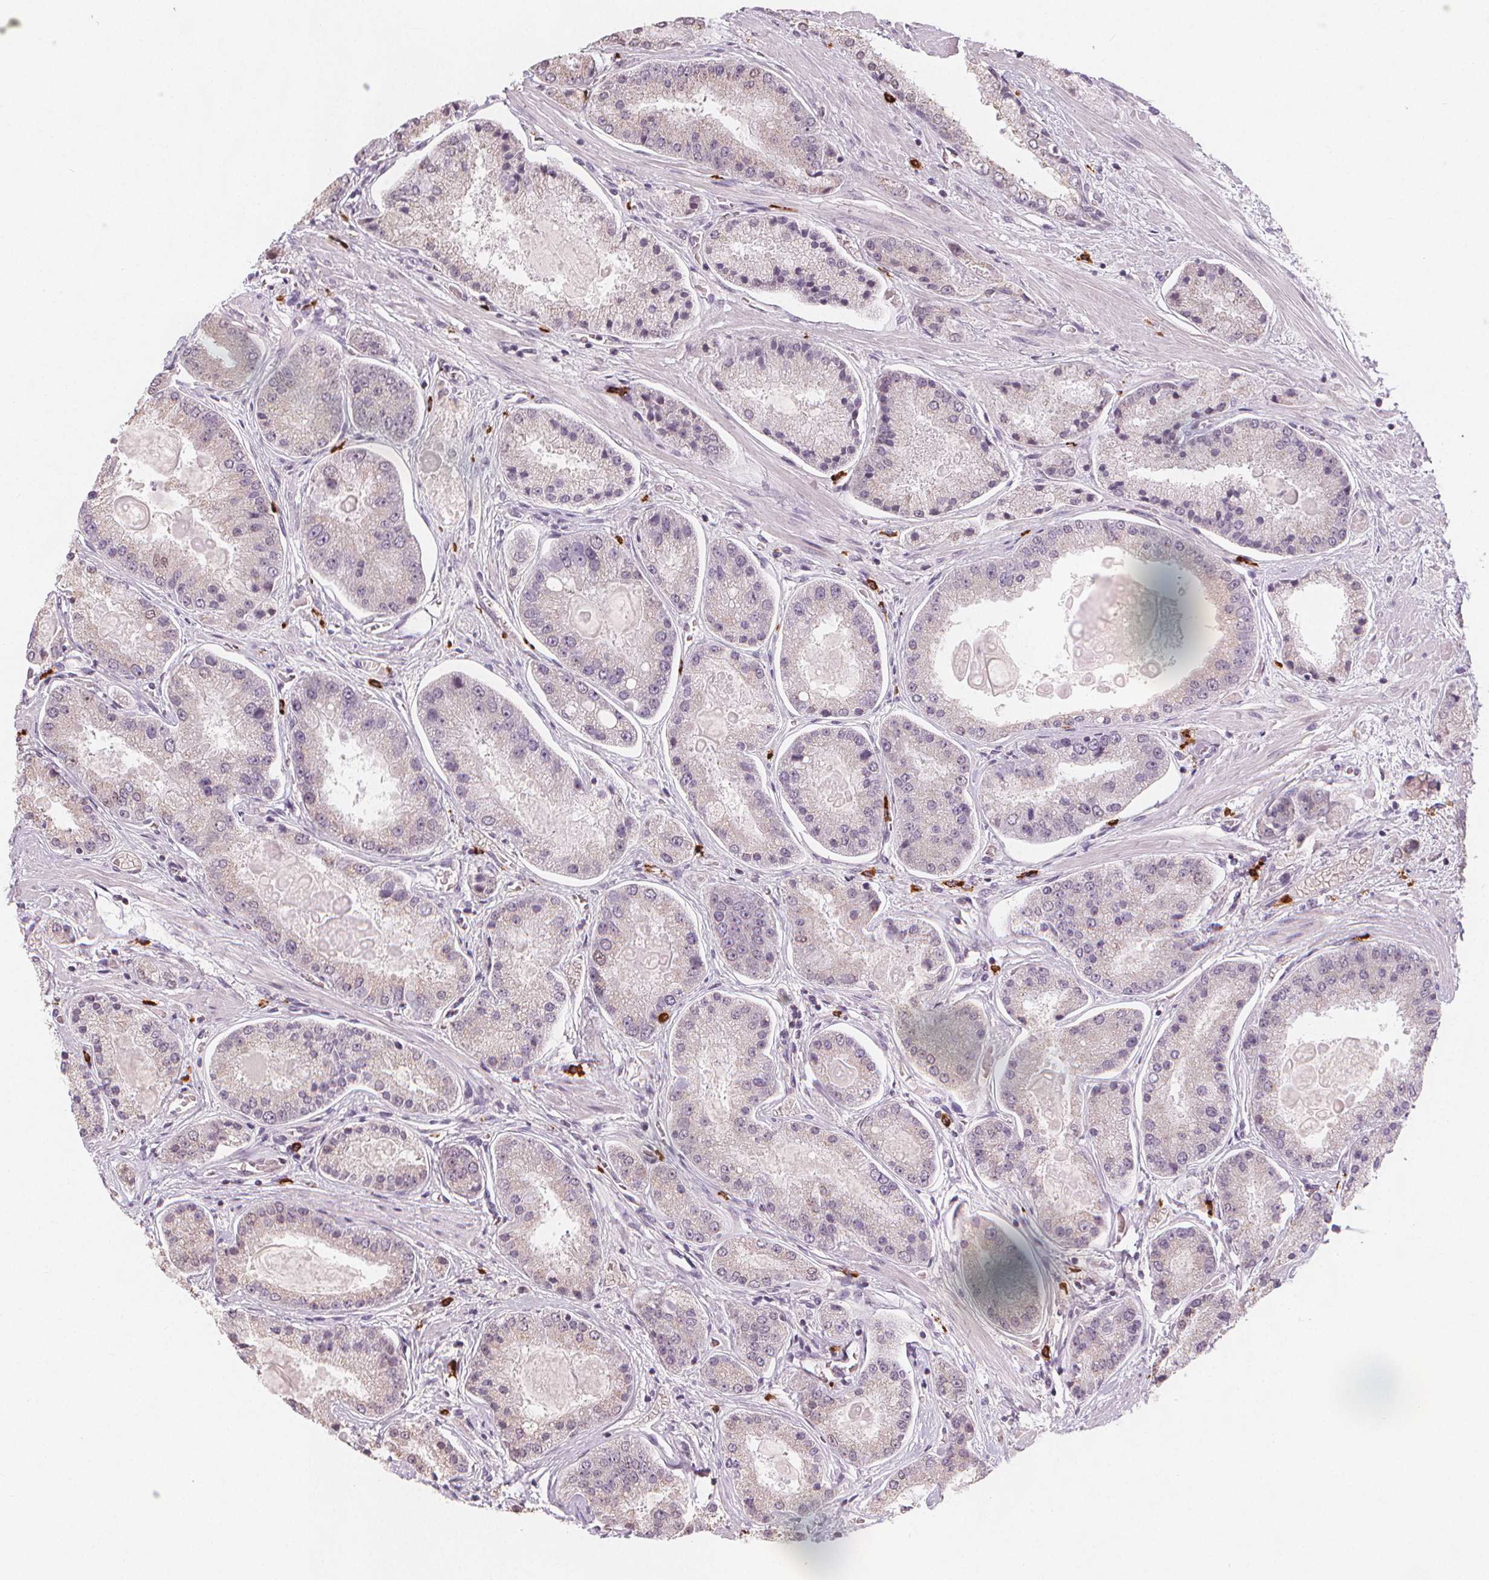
{"staining": {"intensity": "negative", "quantity": "none", "location": "none"}, "tissue": "prostate cancer", "cell_type": "Tumor cells", "image_type": "cancer", "snomed": [{"axis": "morphology", "description": "Adenocarcinoma, High grade"}, {"axis": "topography", "description": "Prostate"}], "caption": "High-grade adenocarcinoma (prostate) stained for a protein using immunohistochemistry exhibits no positivity tumor cells.", "gene": "TIPIN", "patient": {"sex": "male", "age": 67}}